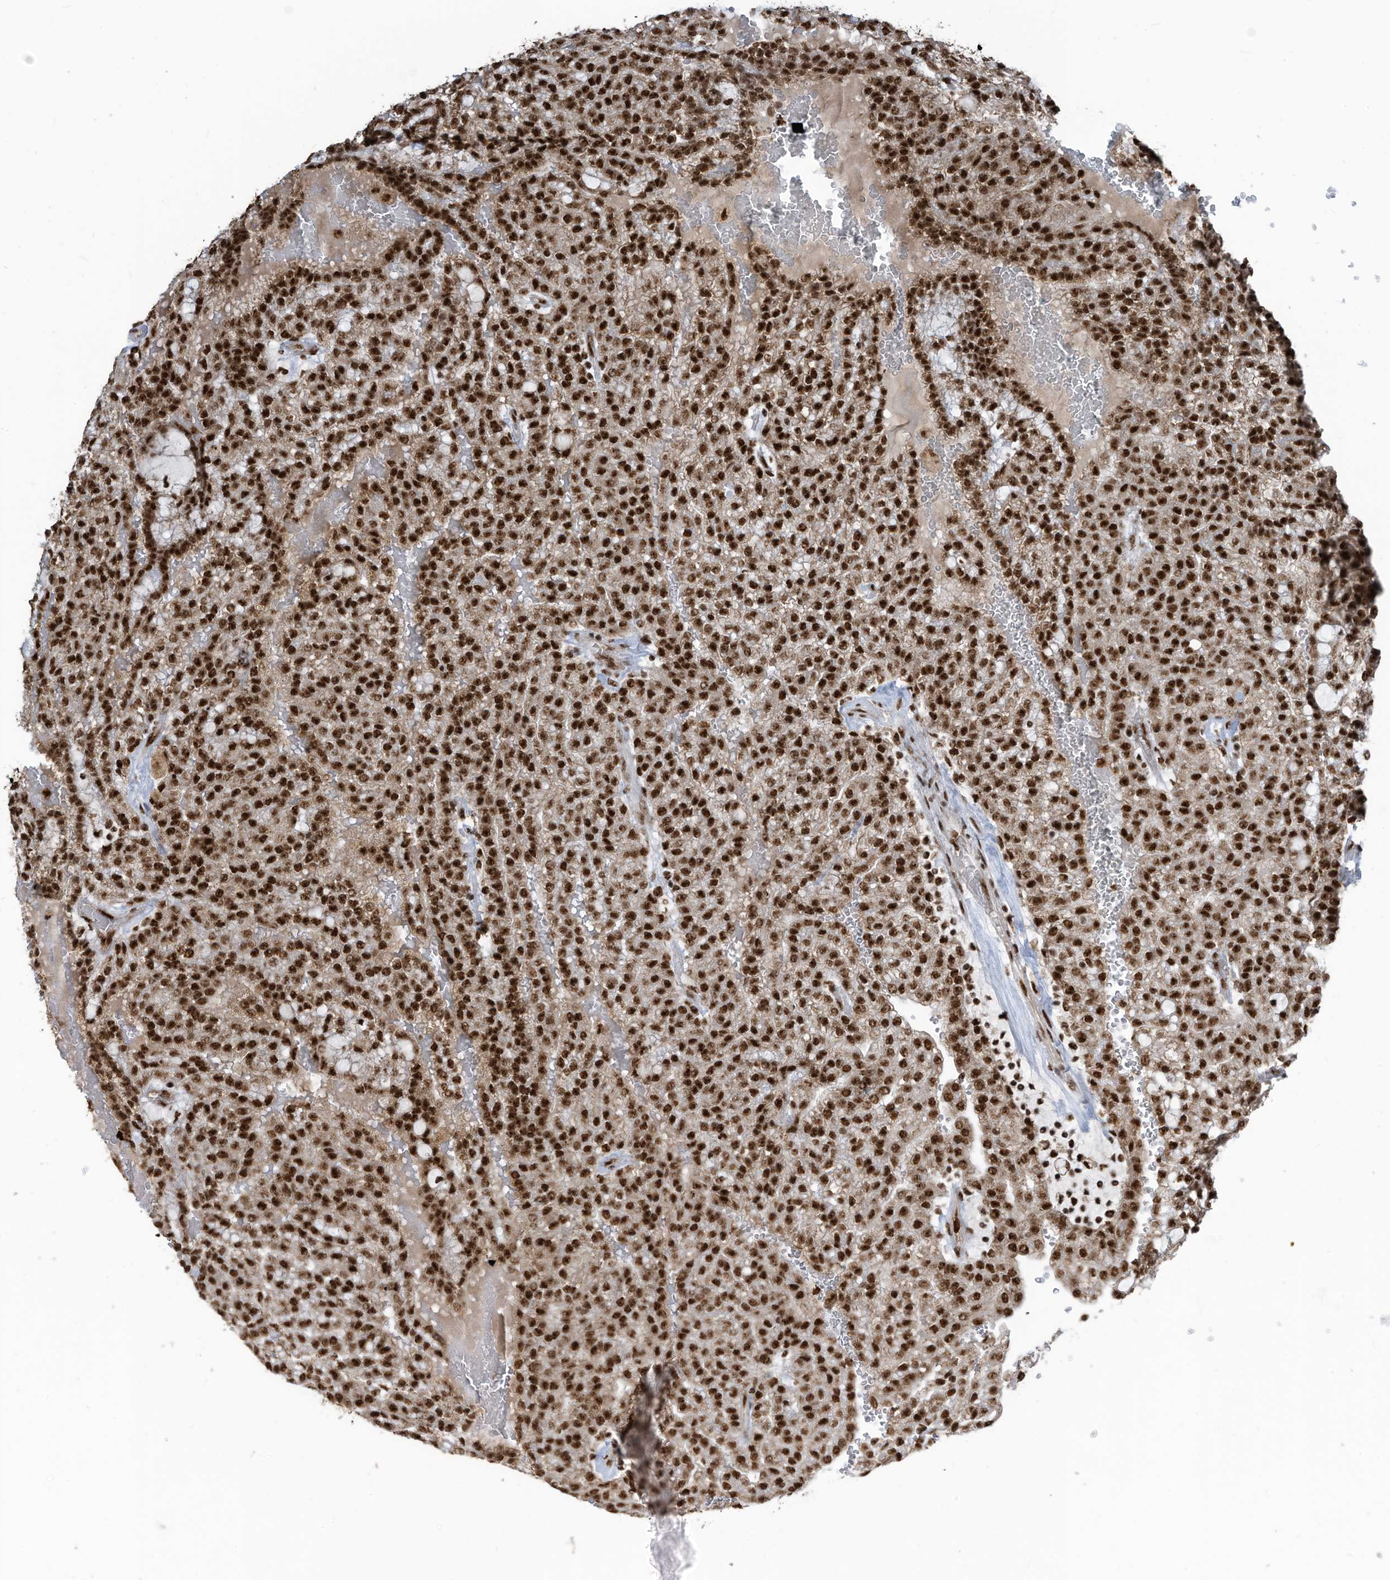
{"staining": {"intensity": "strong", "quantity": ">75%", "location": "nuclear"}, "tissue": "renal cancer", "cell_type": "Tumor cells", "image_type": "cancer", "snomed": [{"axis": "morphology", "description": "Adenocarcinoma, NOS"}, {"axis": "topography", "description": "Kidney"}], "caption": "Immunohistochemical staining of human renal cancer shows strong nuclear protein staining in about >75% of tumor cells.", "gene": "LBH", "patient": {"sex": "male", "age": 63}}